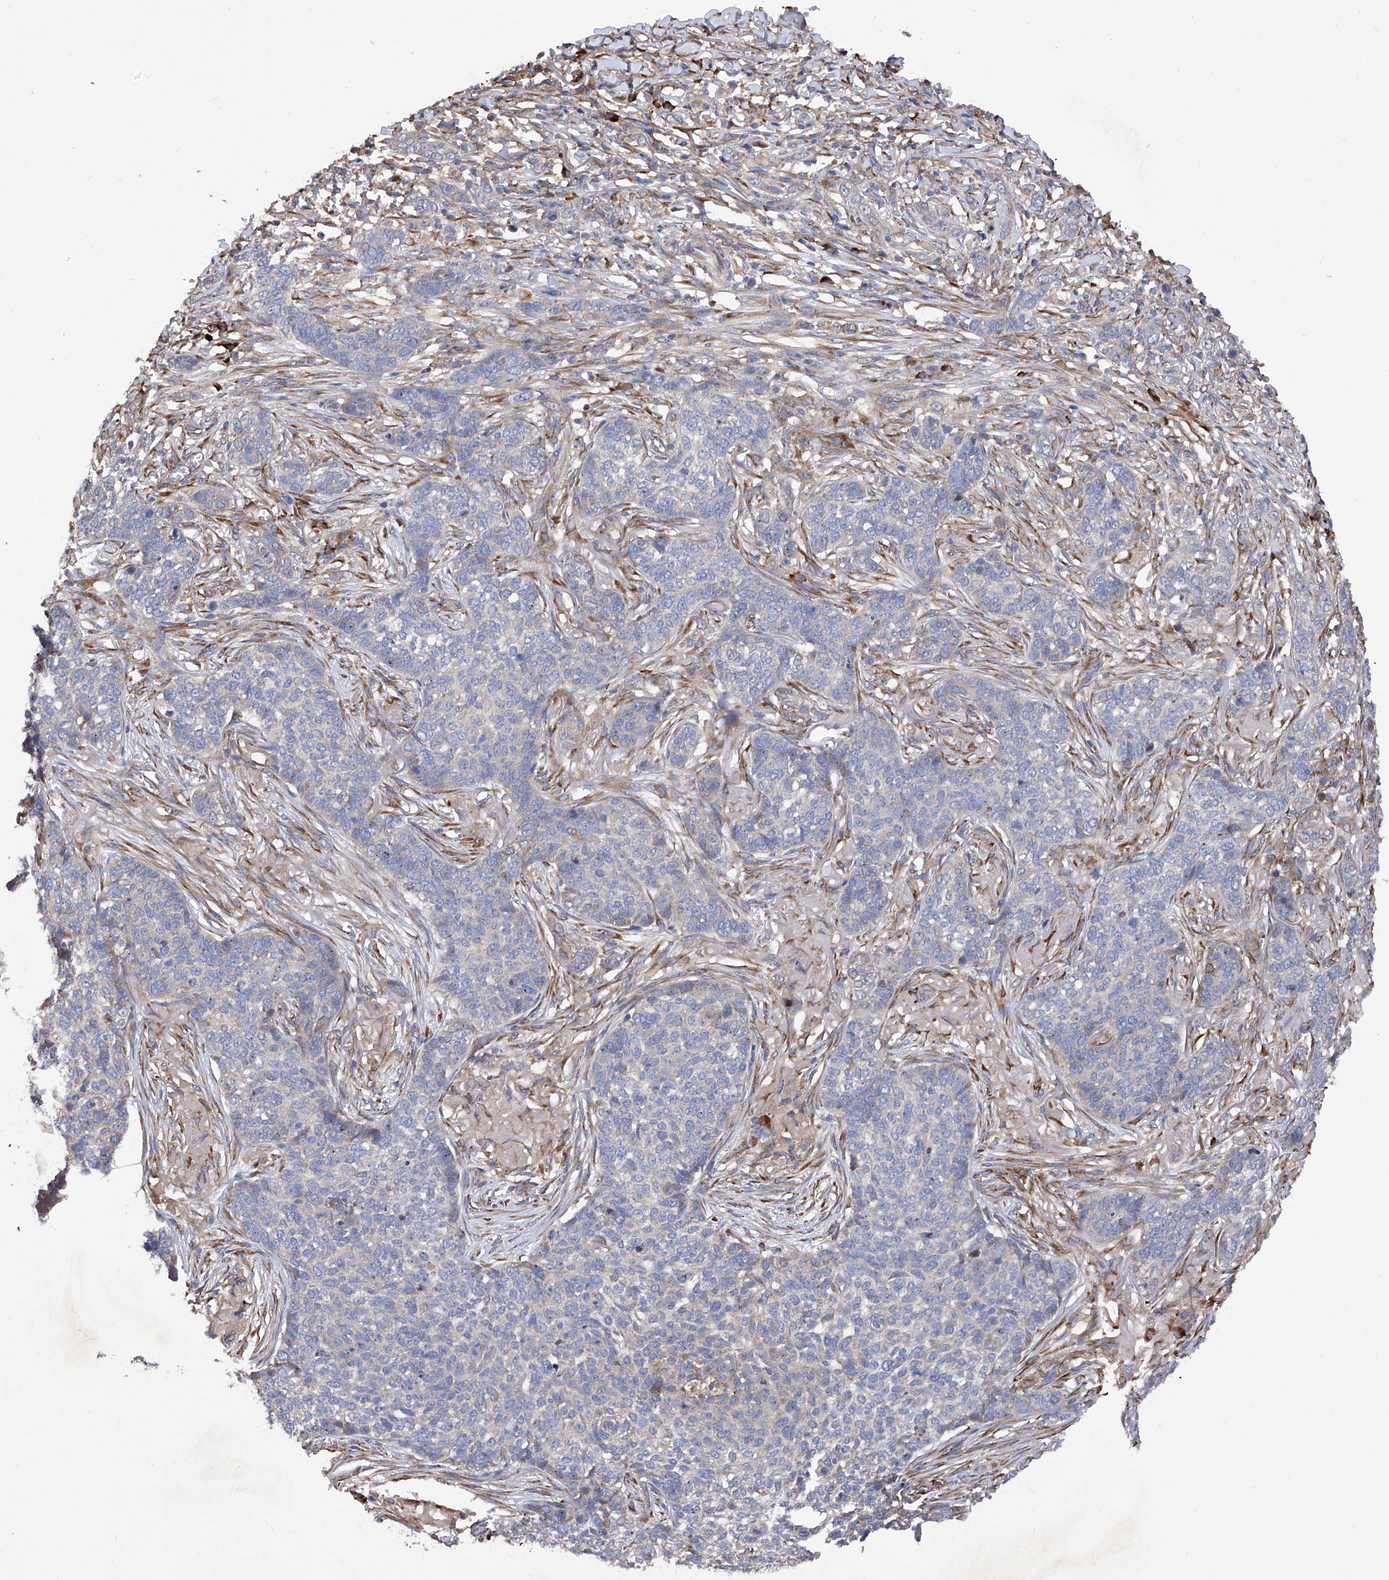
{"staining": {"intensity": "negative", "quantity": "none", "location": "none"}, "tissue": "skin cancer", "cell_type": "Tumor cells", "image_type": "cancer", "snomed": [{"axis": "morphology", "description": "Basal cell carcinoma"}, {"axis": "topography", "description": "Skin"}], "caption": "A photomicrograph of human basal cell carcinoma (skin) is negative for staining in tumor cells.", "gene": "INPP5B", "patient": {"sex": "male", "age": 85}}